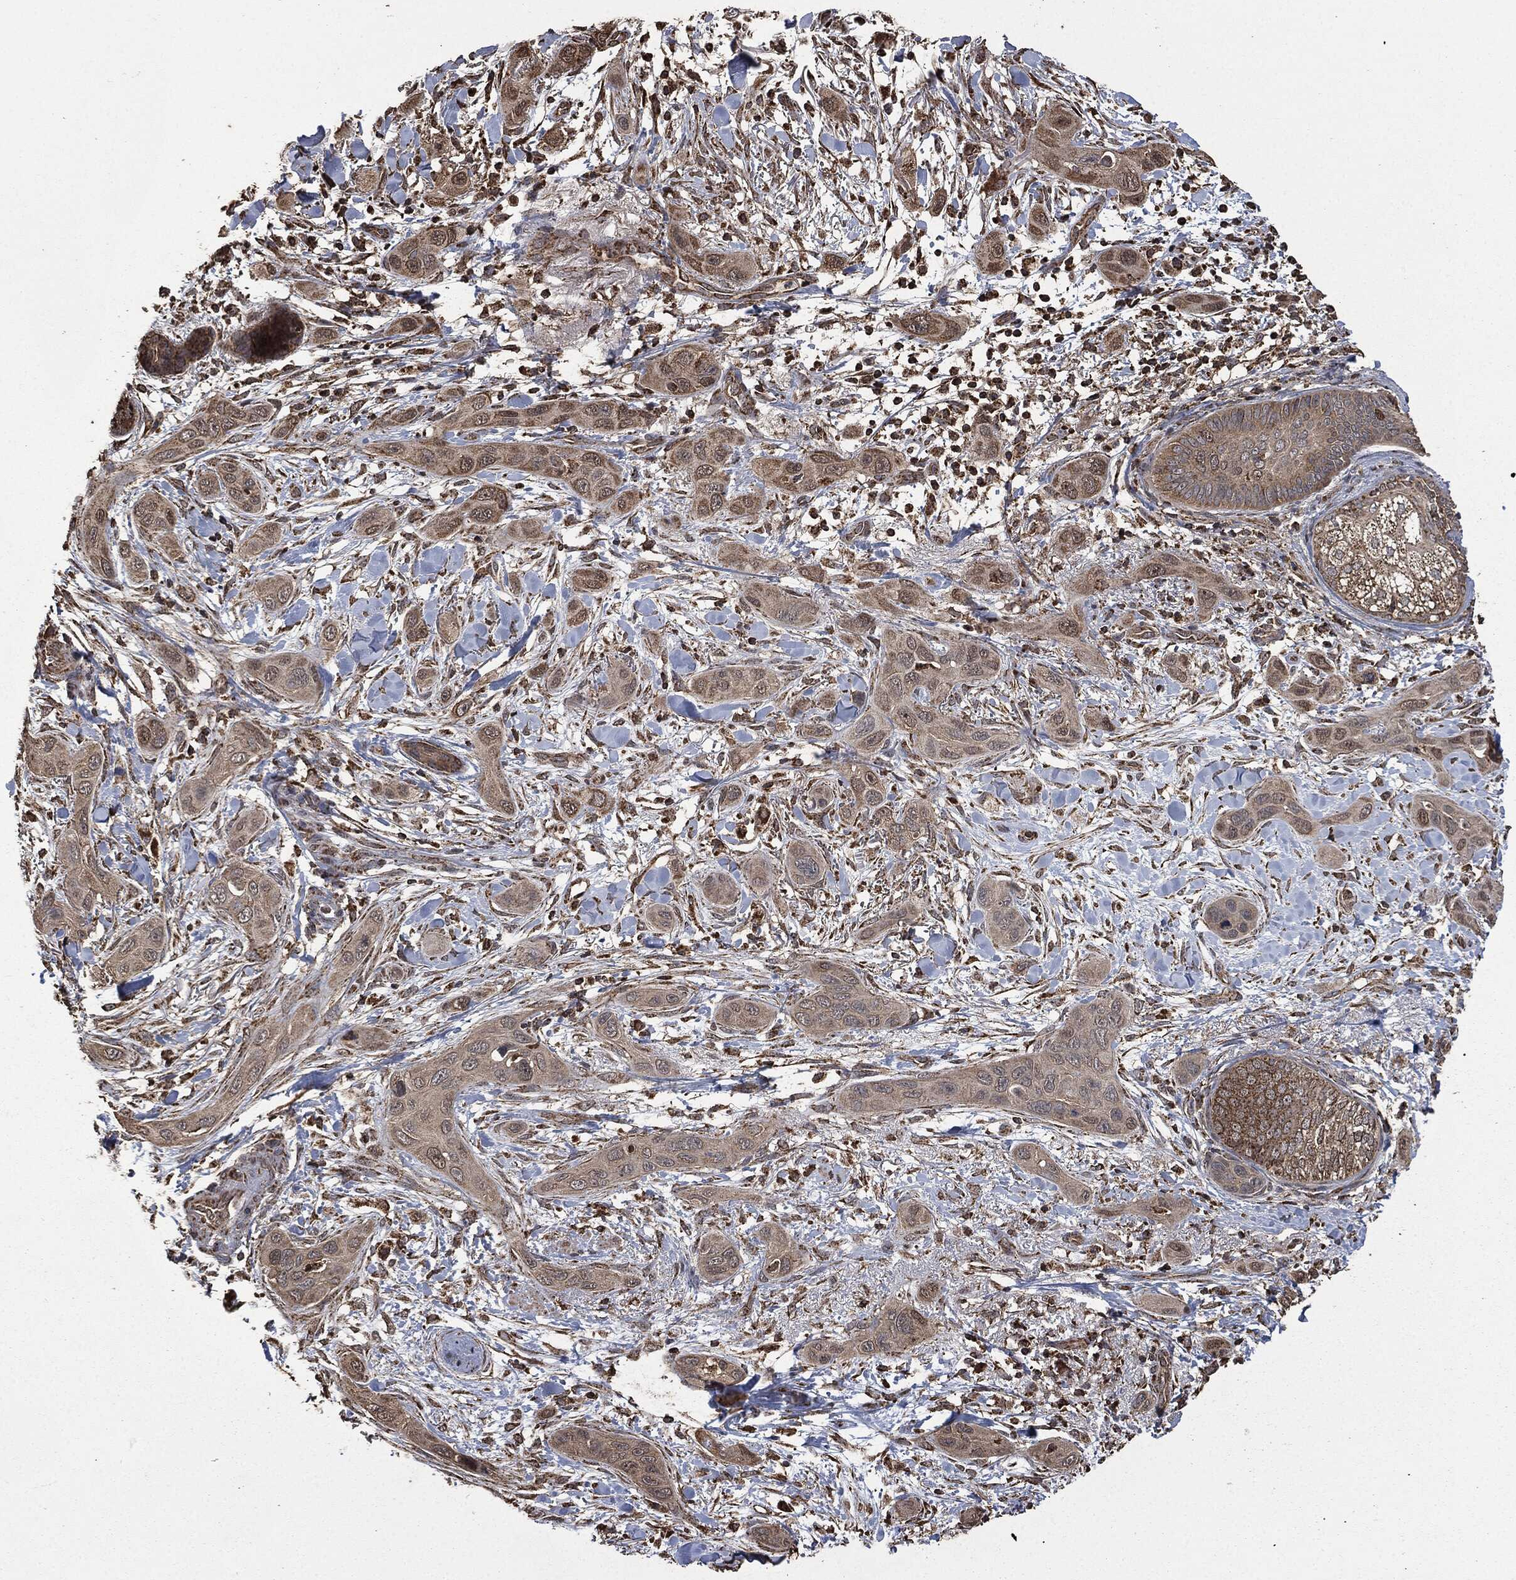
{"staining": {"intensity": "weak", "quantity": "25%-75%", "location": "cytoplasmic/membranous"}, "tissue": "skin cancer", "cell_type": "Tumor cells", "image_type": "cancer", "snomed": [{"axis": "morphology", "description": "Squamous cell carcinoma, NOS"}, {"axis": "topography", "description": "Skin"}], "caption": "IHC micrograph of neoplastic tissue: human skin squamous cell carcinoma stained using immunohistochemistry demonstrates low levels of weak protein expression localized specifically in the cytoplasmic/membranous of tumor cells, appearing as a cytoplasmic/membranous brown color.", "gene": "LIG3", "patient": {"sex": "male", "age": 78}}